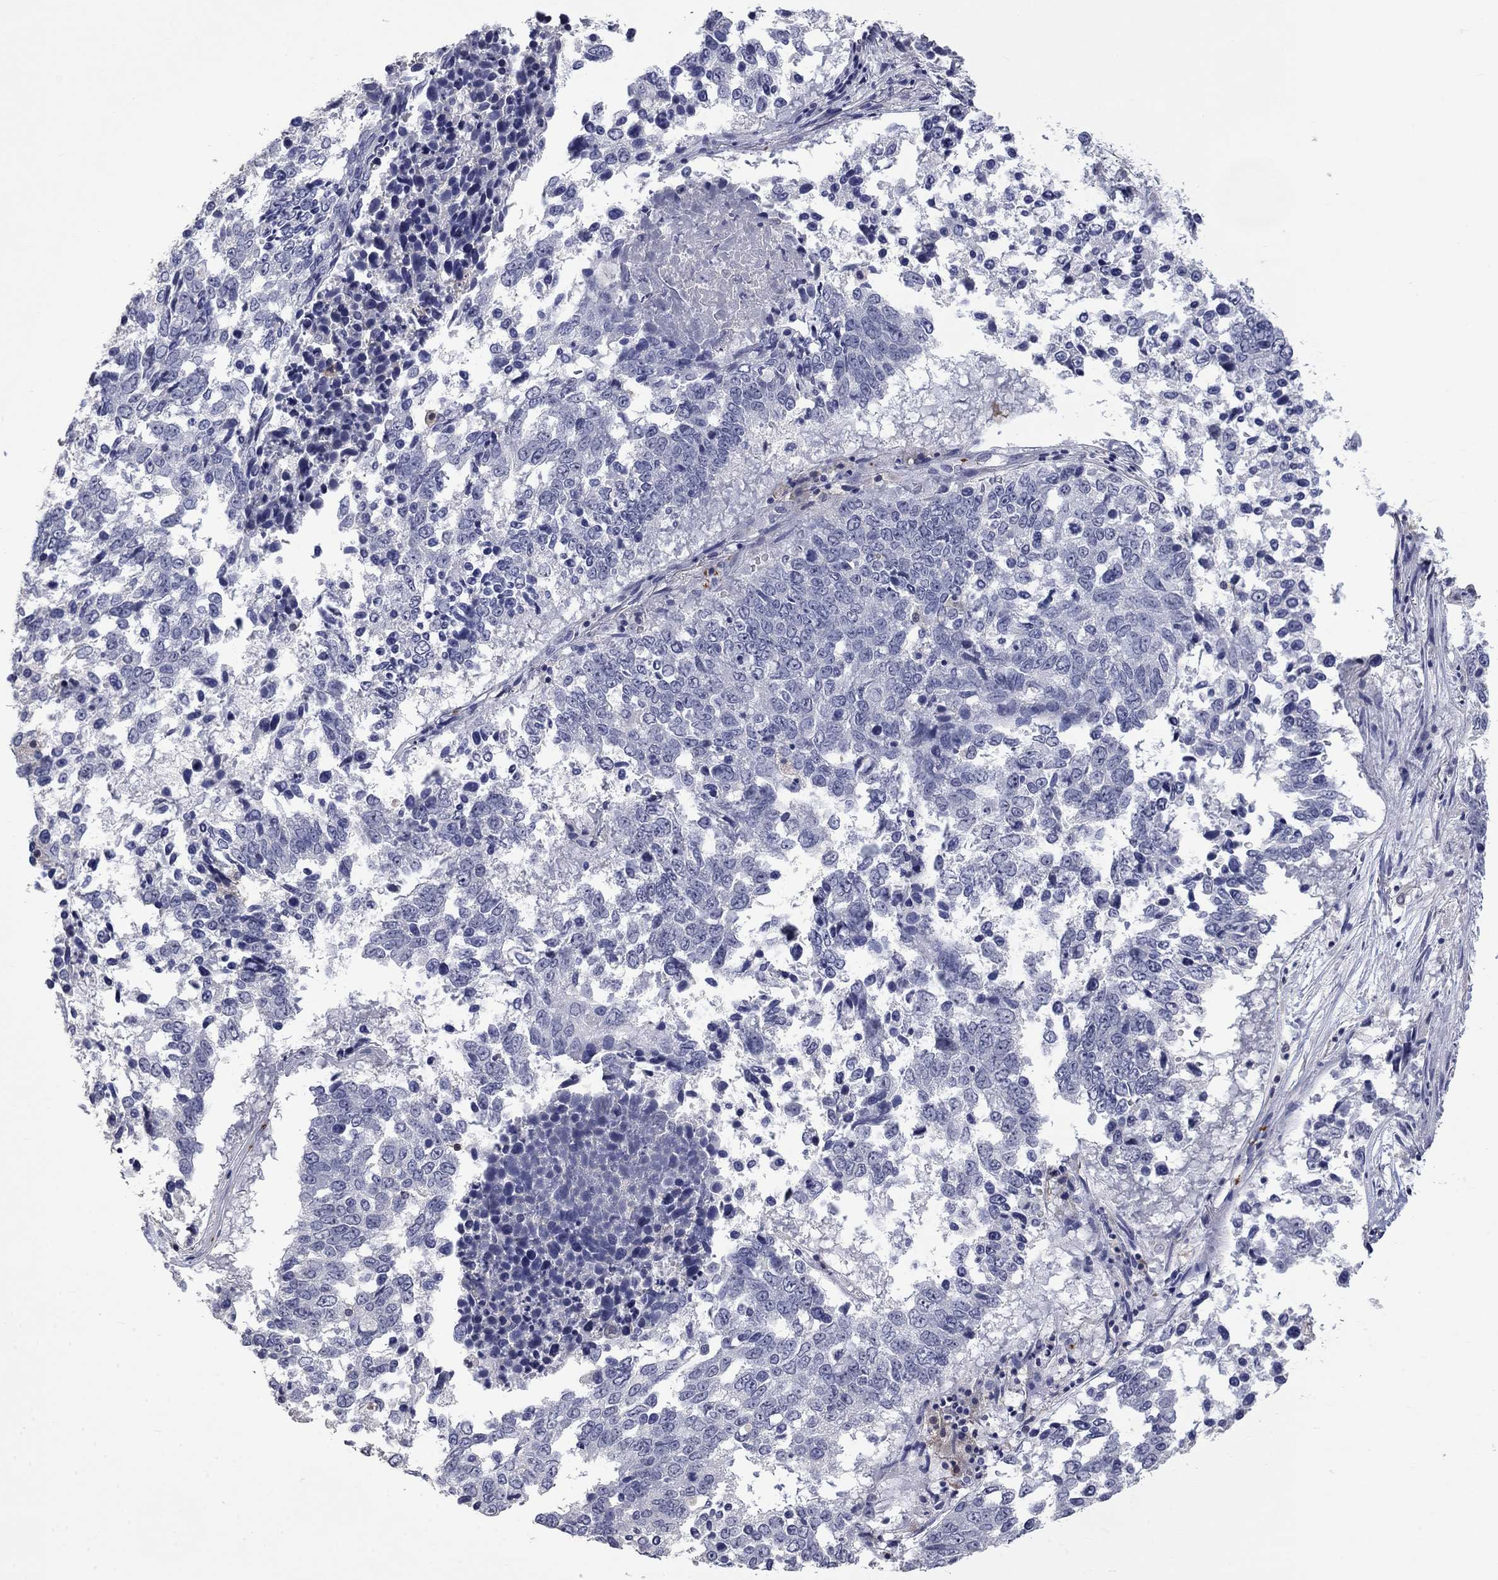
{"staining": {"intensity": "negative", "quantity": "none", "location": "none"}, "tissue": "lung cancer", "cell_type": "Tumor cells", "image_type": "cancer", "snomed": [{"axis": "morphology", "description": "Squamous cell carcinoma, NOS"}, {"axis": "topography", "description": "Lung"}], "caption": "Protein analysis of squamous cell carcinoma (lung) displays no significant positivity in tumor cells. Nuclei are stained in blue.", "gene": "PLEK", "patient": {"sex": "male", "age": 82}}